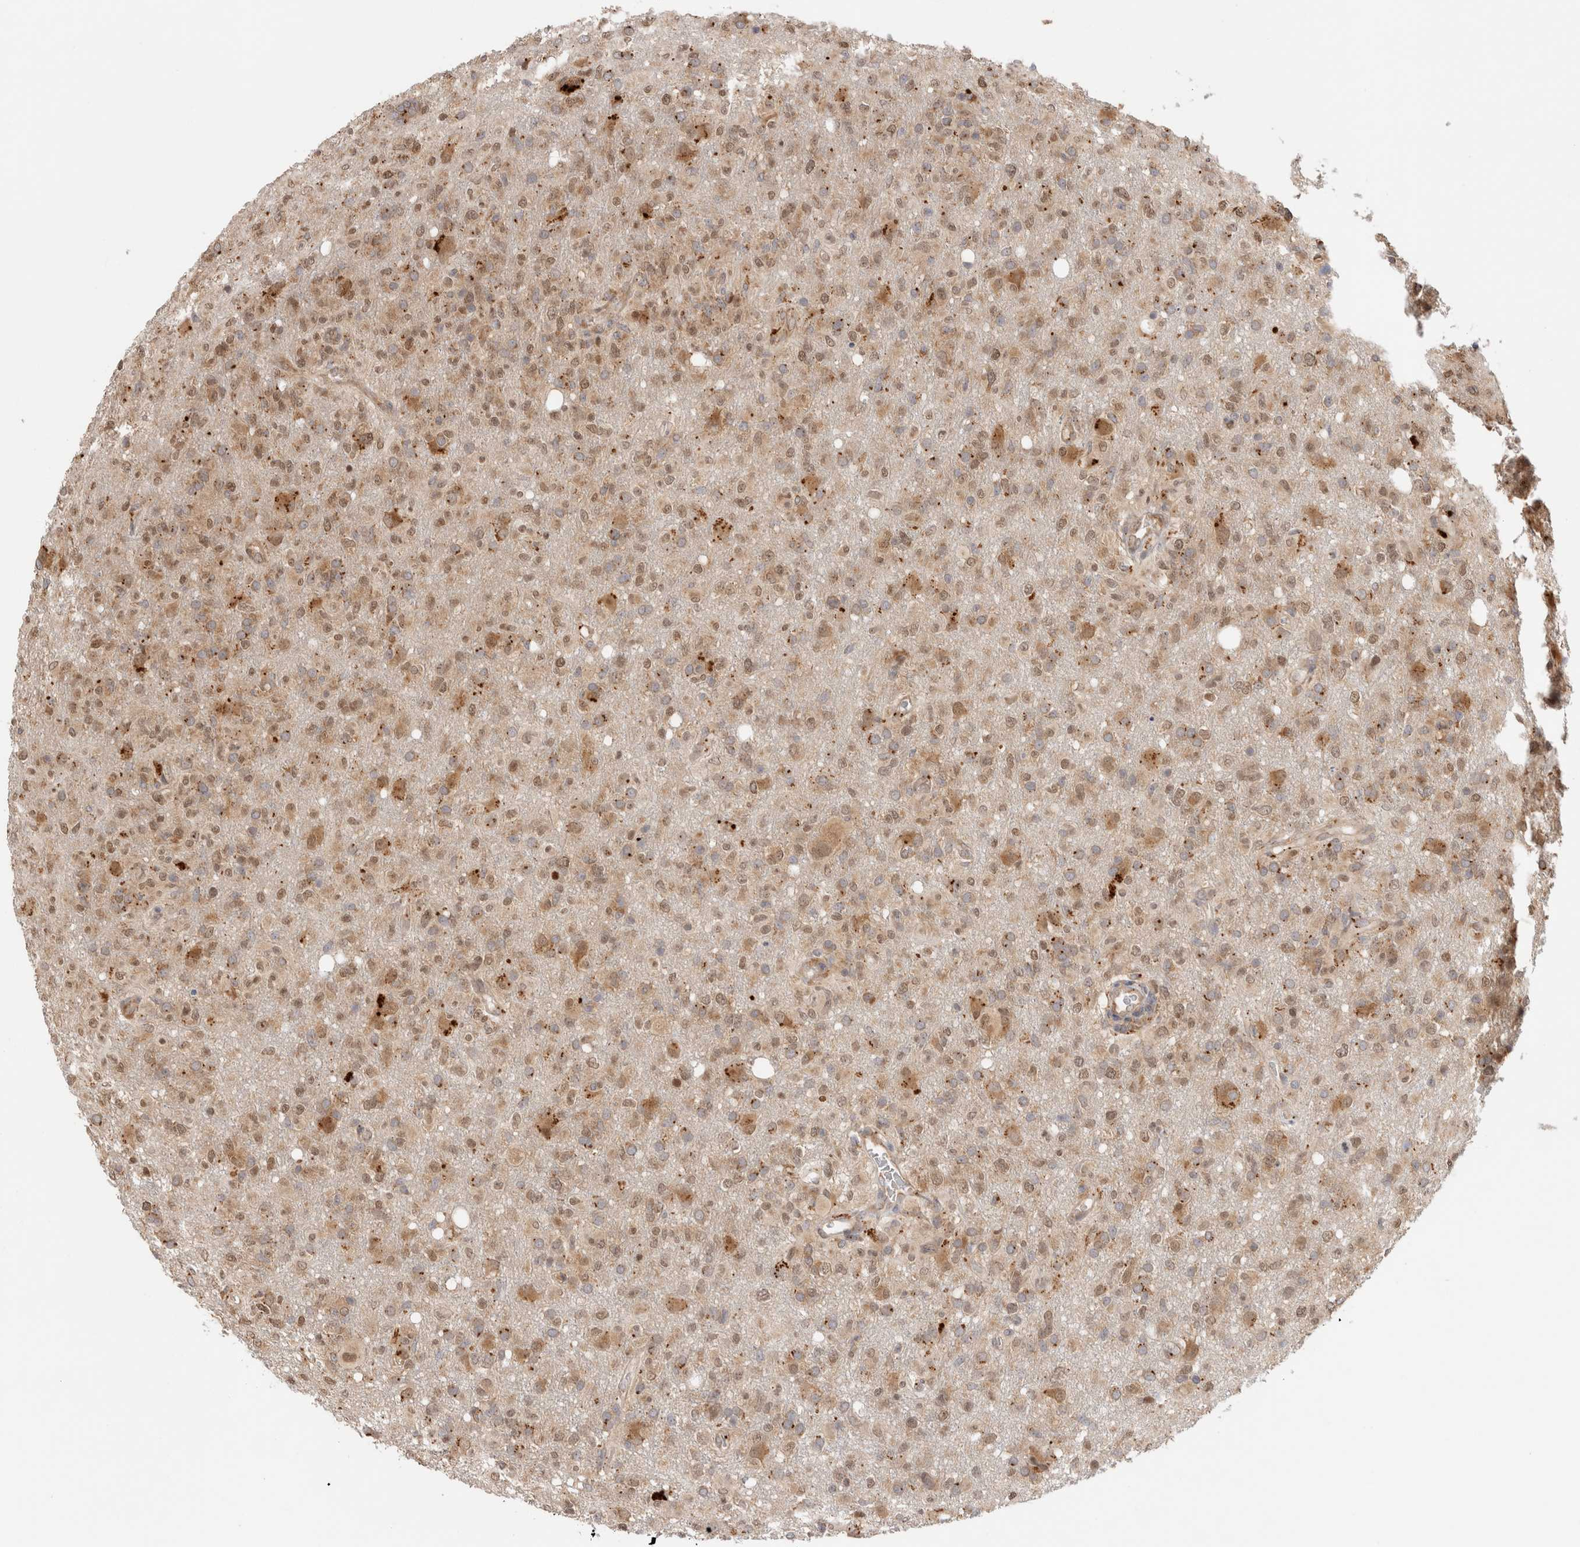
{"staining": {"intensity": "weak", "quantity": "25%-75%", "location": "cytoplasmic/membranous,nuclear"}, "tissue": "glioma", "cell_type": "Tumor cells", "image_type": "cancer", "snomed": [{"axis": "morphology", "description": "Glioma, malignant, High grade"}, {"axis": "topography", "description": "Brain"}], "caption": "Weak cytoplasmic/membranous and nuclear positivity for a protein is appreciated in about 25%-75% of tumor cells of glioma using immunohistochemistry.", "gene": "ACTL9", "patient": {"sex": "female", "age": 57}}